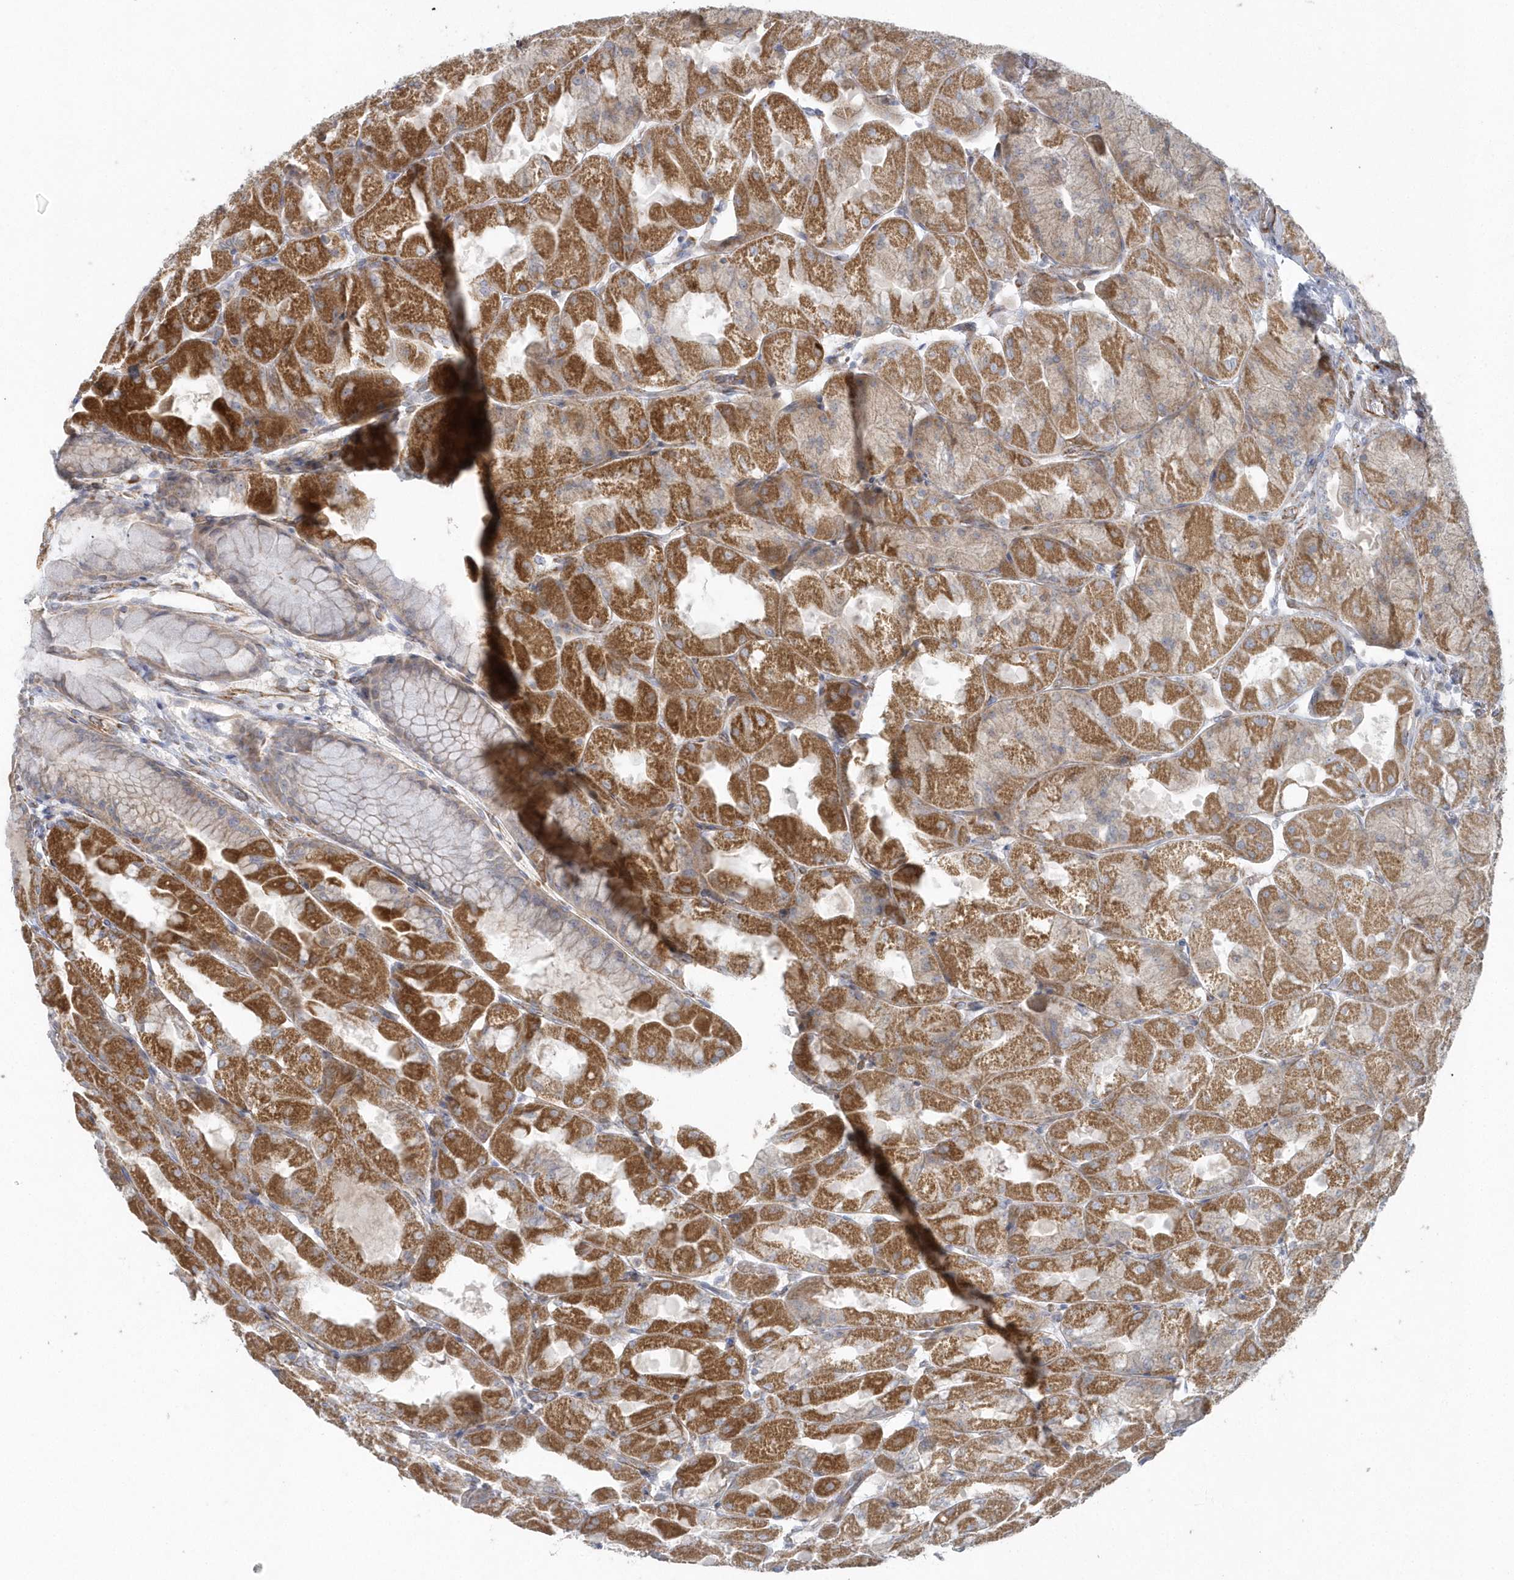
{"staining": {"intensity": "moderate", "quantity": "25%-75%", "location": "cytoplasmic/membranous"}, "tissue": "stomach", "cell_type": "Glandular cells", "image_type": "normal", "snomed": [{"axis": "morphology", "description": "Normal tissue, NOS"}, {"axis": "topography", "description": "Stomach"}], "caption": "IHC histopathology image of unremarkable stomach: human stomach stained using IHC demonstrates medium levels of moderate protein expression localized specifically in the cytoplasmic/membranous of glandular cells, appearing as a cytoplasmic/membranous brown color.", "gene": "GPR152", "patient": {"sex": "female", "age": 61}}